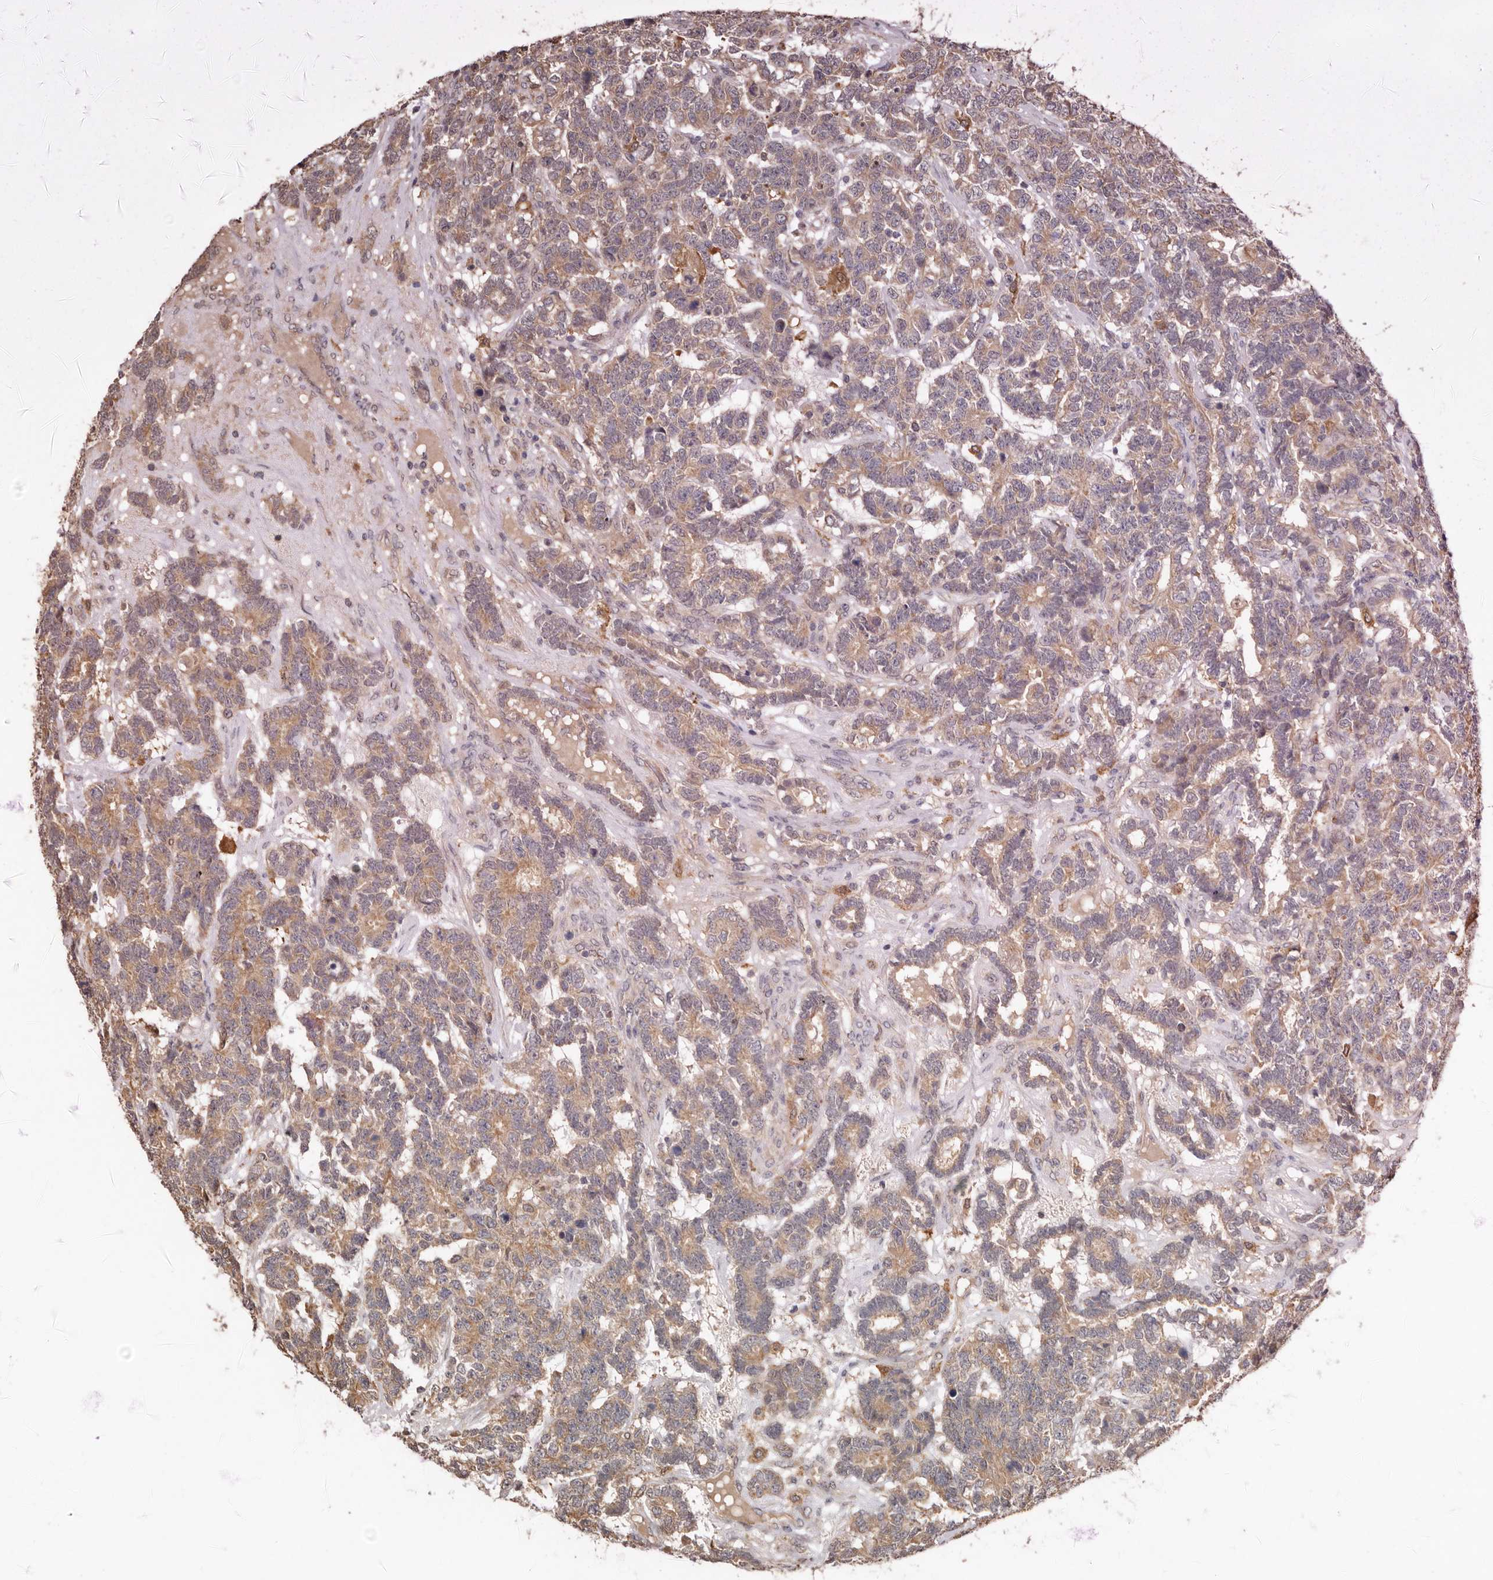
{"staining": {"intensity": "moderate", "quantity": ">75%", "location": "cytoplasmic/membranous"}, "tissue": "testis cancer", "cell_type": "Tumor cells", "image_type": "cancer", "snomed": [{"axis": "morphology", "description": "Carcinoma, Embryonal, NOS"}, {"axis": "topography", "description": "Testis"}], "caption": "Approximately >75% of tumor cells in testis cancer reveal moderate cytoplasmic/membranous protein expression as visualized by brown immunohistochemical staining.", "gene": "RSPO2", "patient": {"sex": "male", "age": 26}}